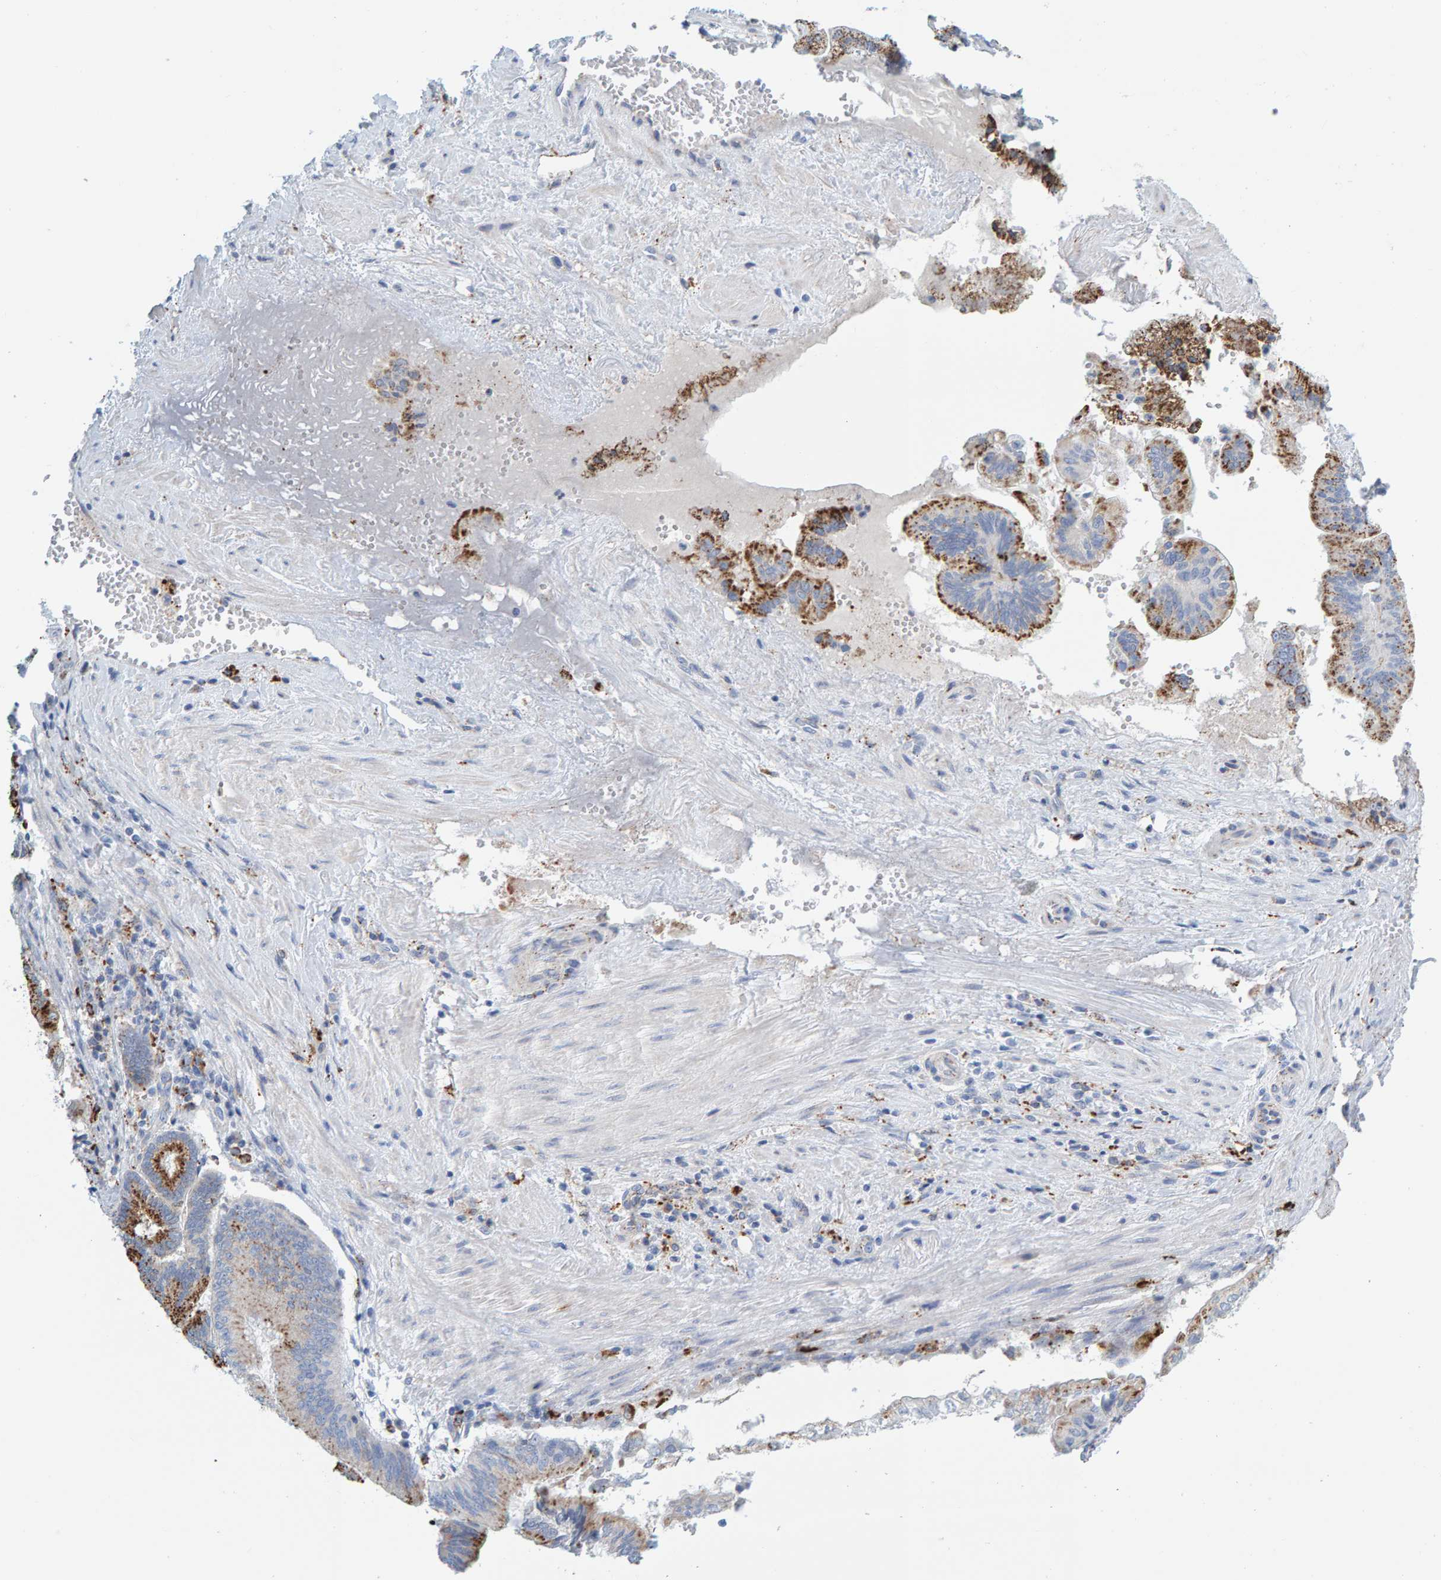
{"staining": {"intensity": "moderate", "quantity": ">75%", "location": "cytoplasmic/membranous"}, "tissue": "pancreatic cancer", "cell_type": "Tumor cells", "image_type": "cancer", "snomed": [{"axis": "morphology", "description": "Adenocarcinoma, NOS"}, {"axis": "topography", "description": "Pancreas"}], "caption": "A photomicrograph of pancreatic cancer stained for a protein exhibits moderate cytoplasmic/membranous brown staining in tumor cells. (IHC, brightfield microscopy, high magnification).", "gene": "BIN3", "patient": {"sex": "male", "age": 82}}